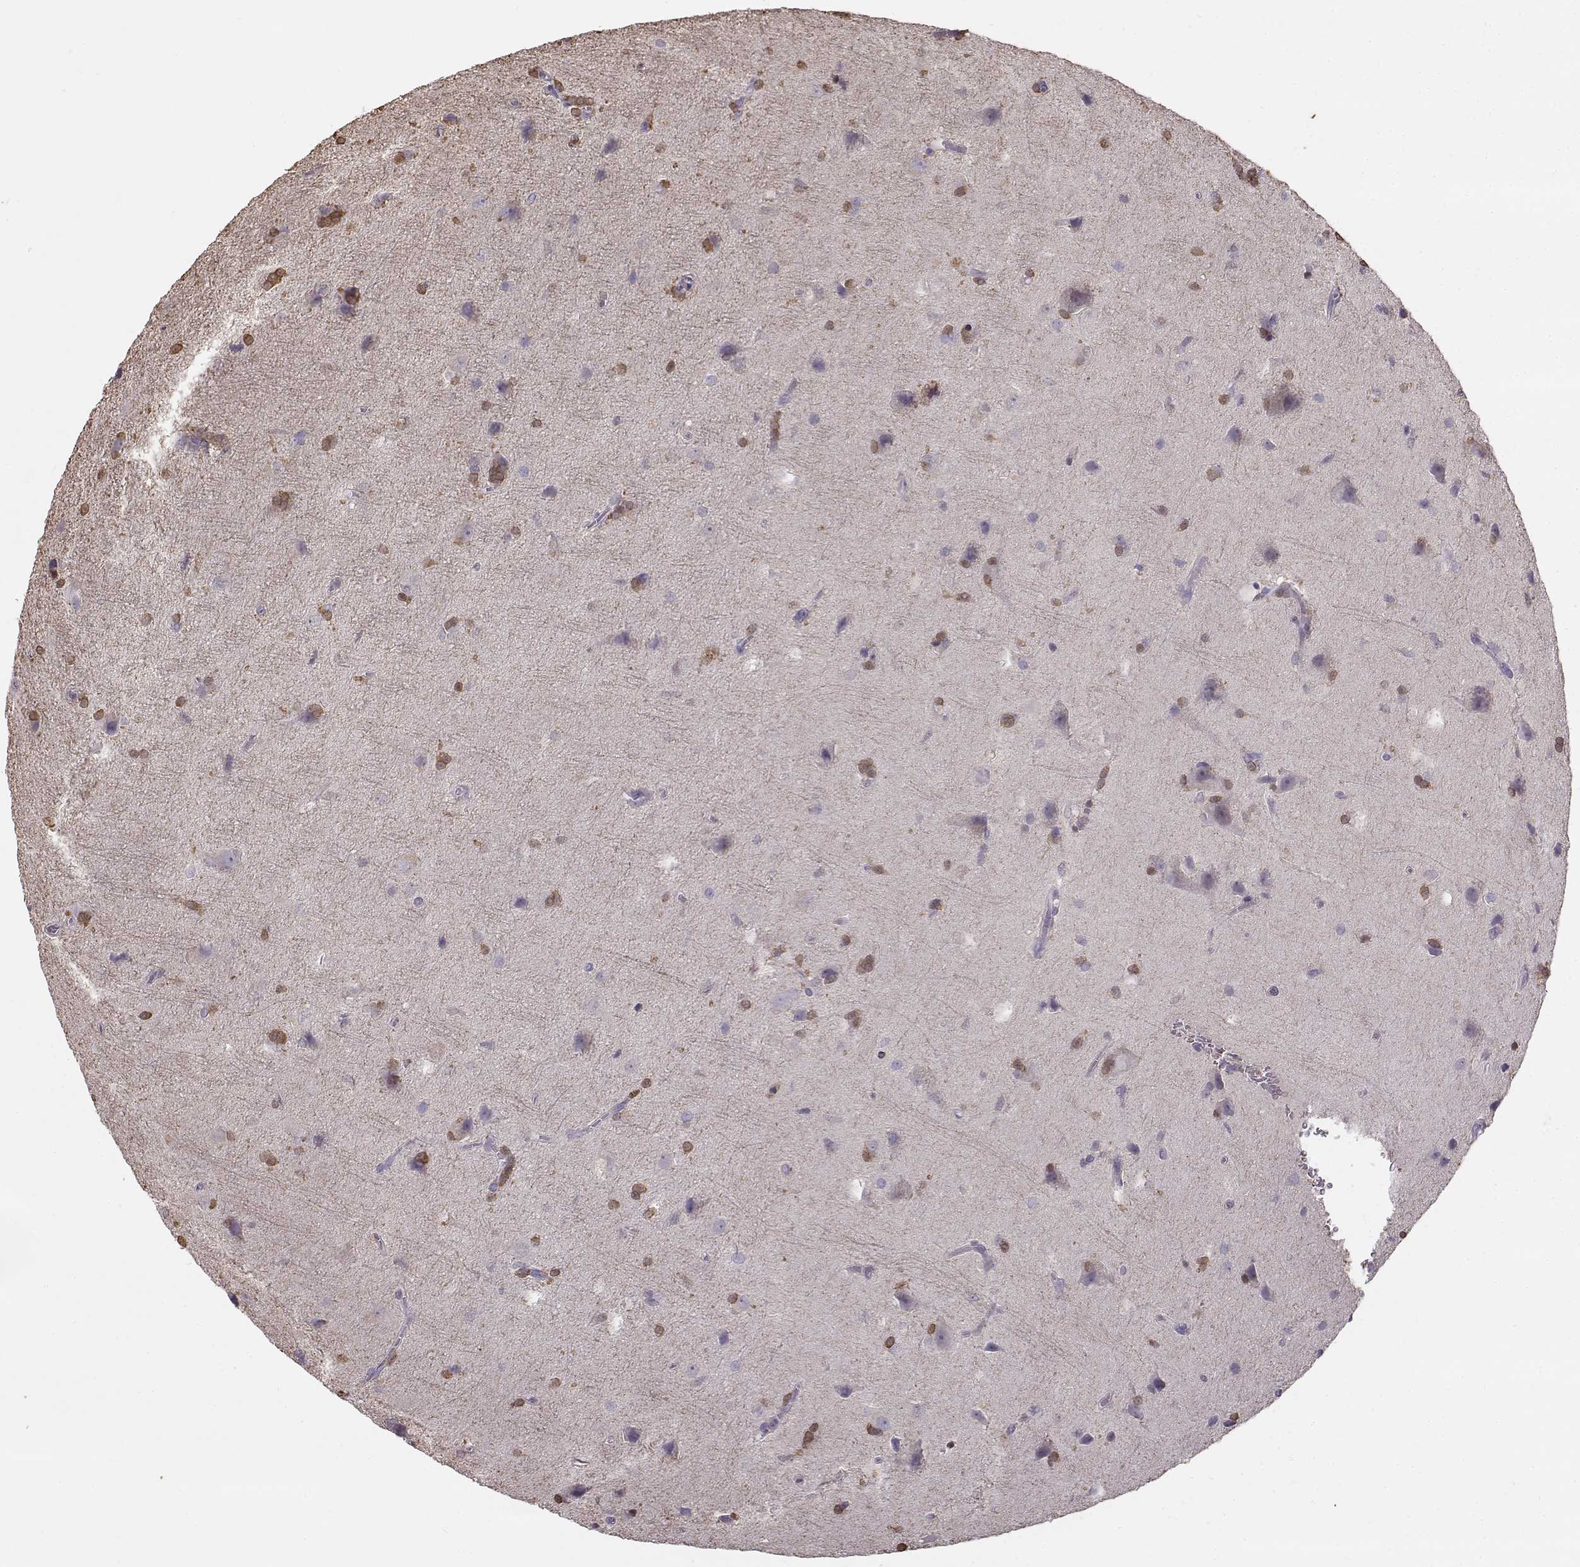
{"staining": {"intensity": "moderate", "quantity": ">75%", "location": "cytoplasmic/membranous"}, "tissue": "glioma", "cell_type": "Tumor cells", "image_type": "cancer", "snomed": [{"axis": "morphology", "description": "Glioma, malignant, Low grade"}, {"axis": "topography", "description": "Brain"}], "caption": "Glioma stained for a protein exhibits moderate cytoplasmic/membranous positivity in tumor cells.", "gene": "UCP3", "patient": {"sex": "male", "age": 58}}